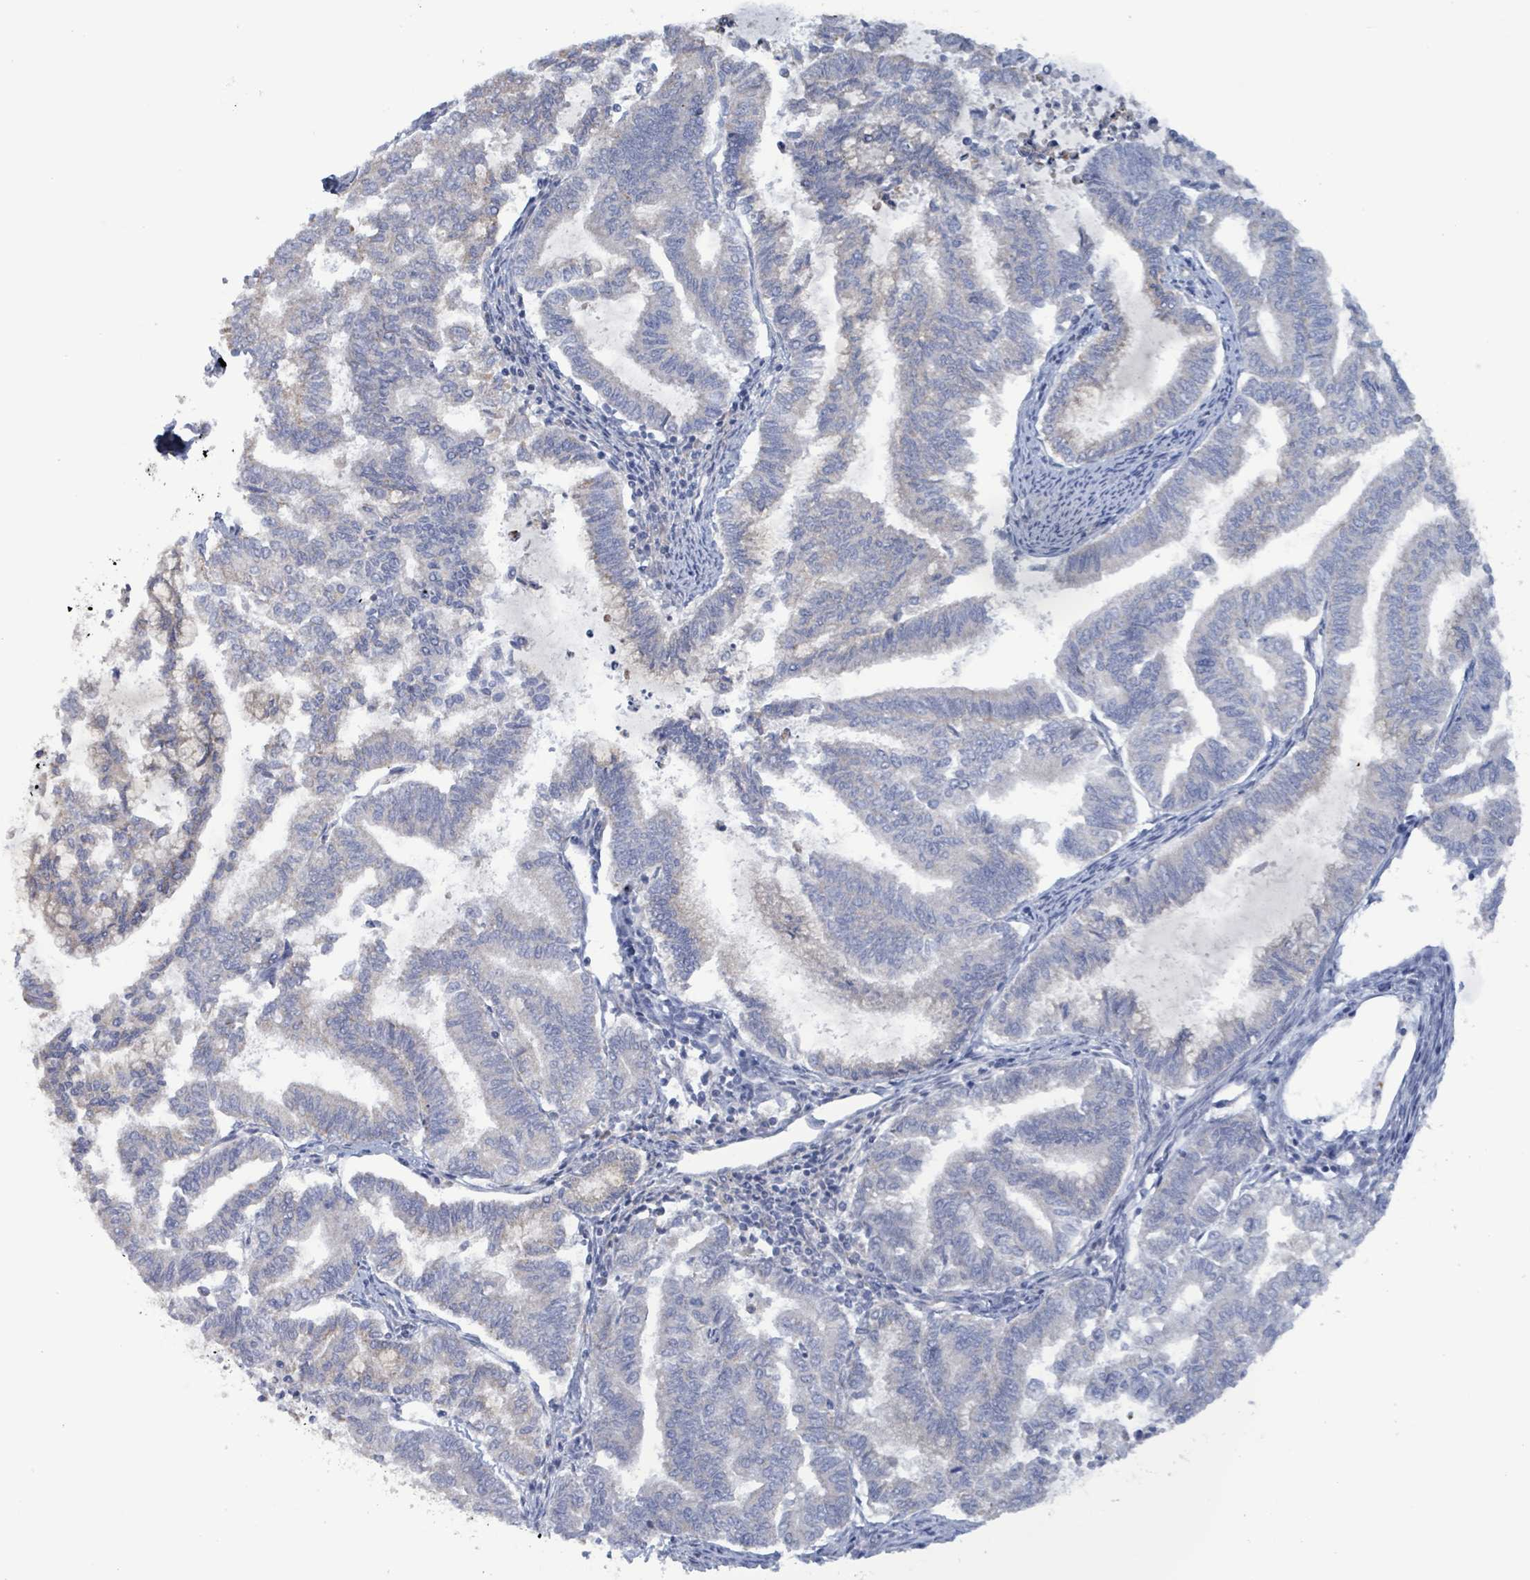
{"staining": {"intensity": "negative", "quantity": "none", "location": "none"}, "tissue": "endometrial cancer", "cell_type": "Tumor cells", "image_type": "cancer", "snomed": [{"axis": "morphology", "description": "Adenocarcinoma, NOS"}, {"axis": "topography", "description": "Endometrium"}], "caption": "Image shows no protein positivity in tumor cells of endometrial cancer tissue.", "gene": "AKR1C4", "patient": {"sex": "female", "age": 79}}